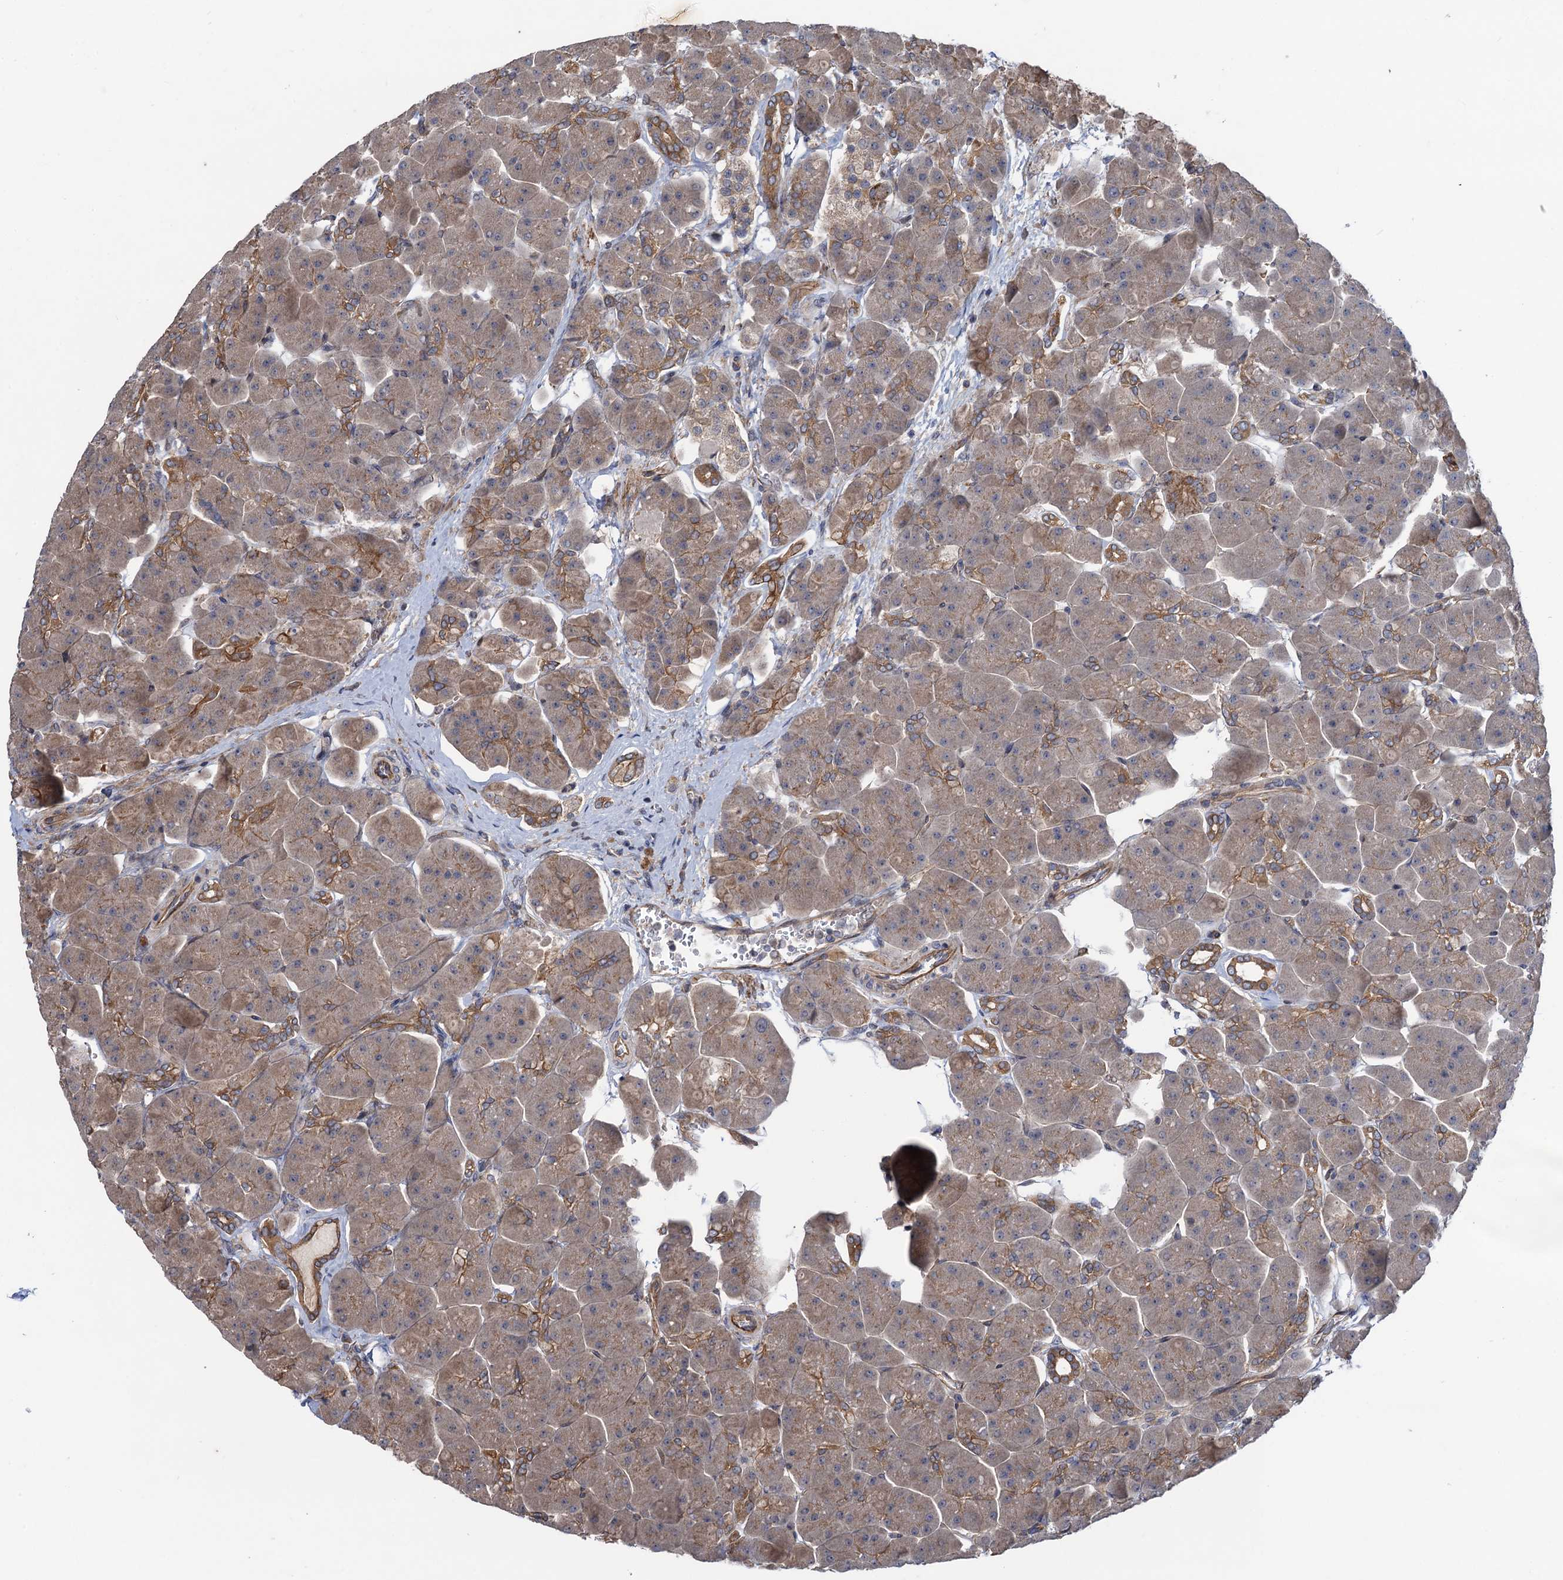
{"staining": {"intensity": "moderate", "quantity": "25%-75%", "location": "cytoplasmic/membranous"}, "tissue": "pancreas", "cell_type": "Exocrine glandular cells", "image_type": "normal", "snomed": [{"axis": "morphology", "description": "Normal tissue, NOS"}, {"axis": "topography", "description": "Pancreas"}], "caption": "An immunohistochemistry (IHC) histopathology image of unremarkable tissue is shown. Protein staining in brown shows moderate cytoplasmic/membranous positivity in pancreas within exocrine glandular cells.", "gene": "HAUS1", "patient": {"sex": "male", "age": 66}}